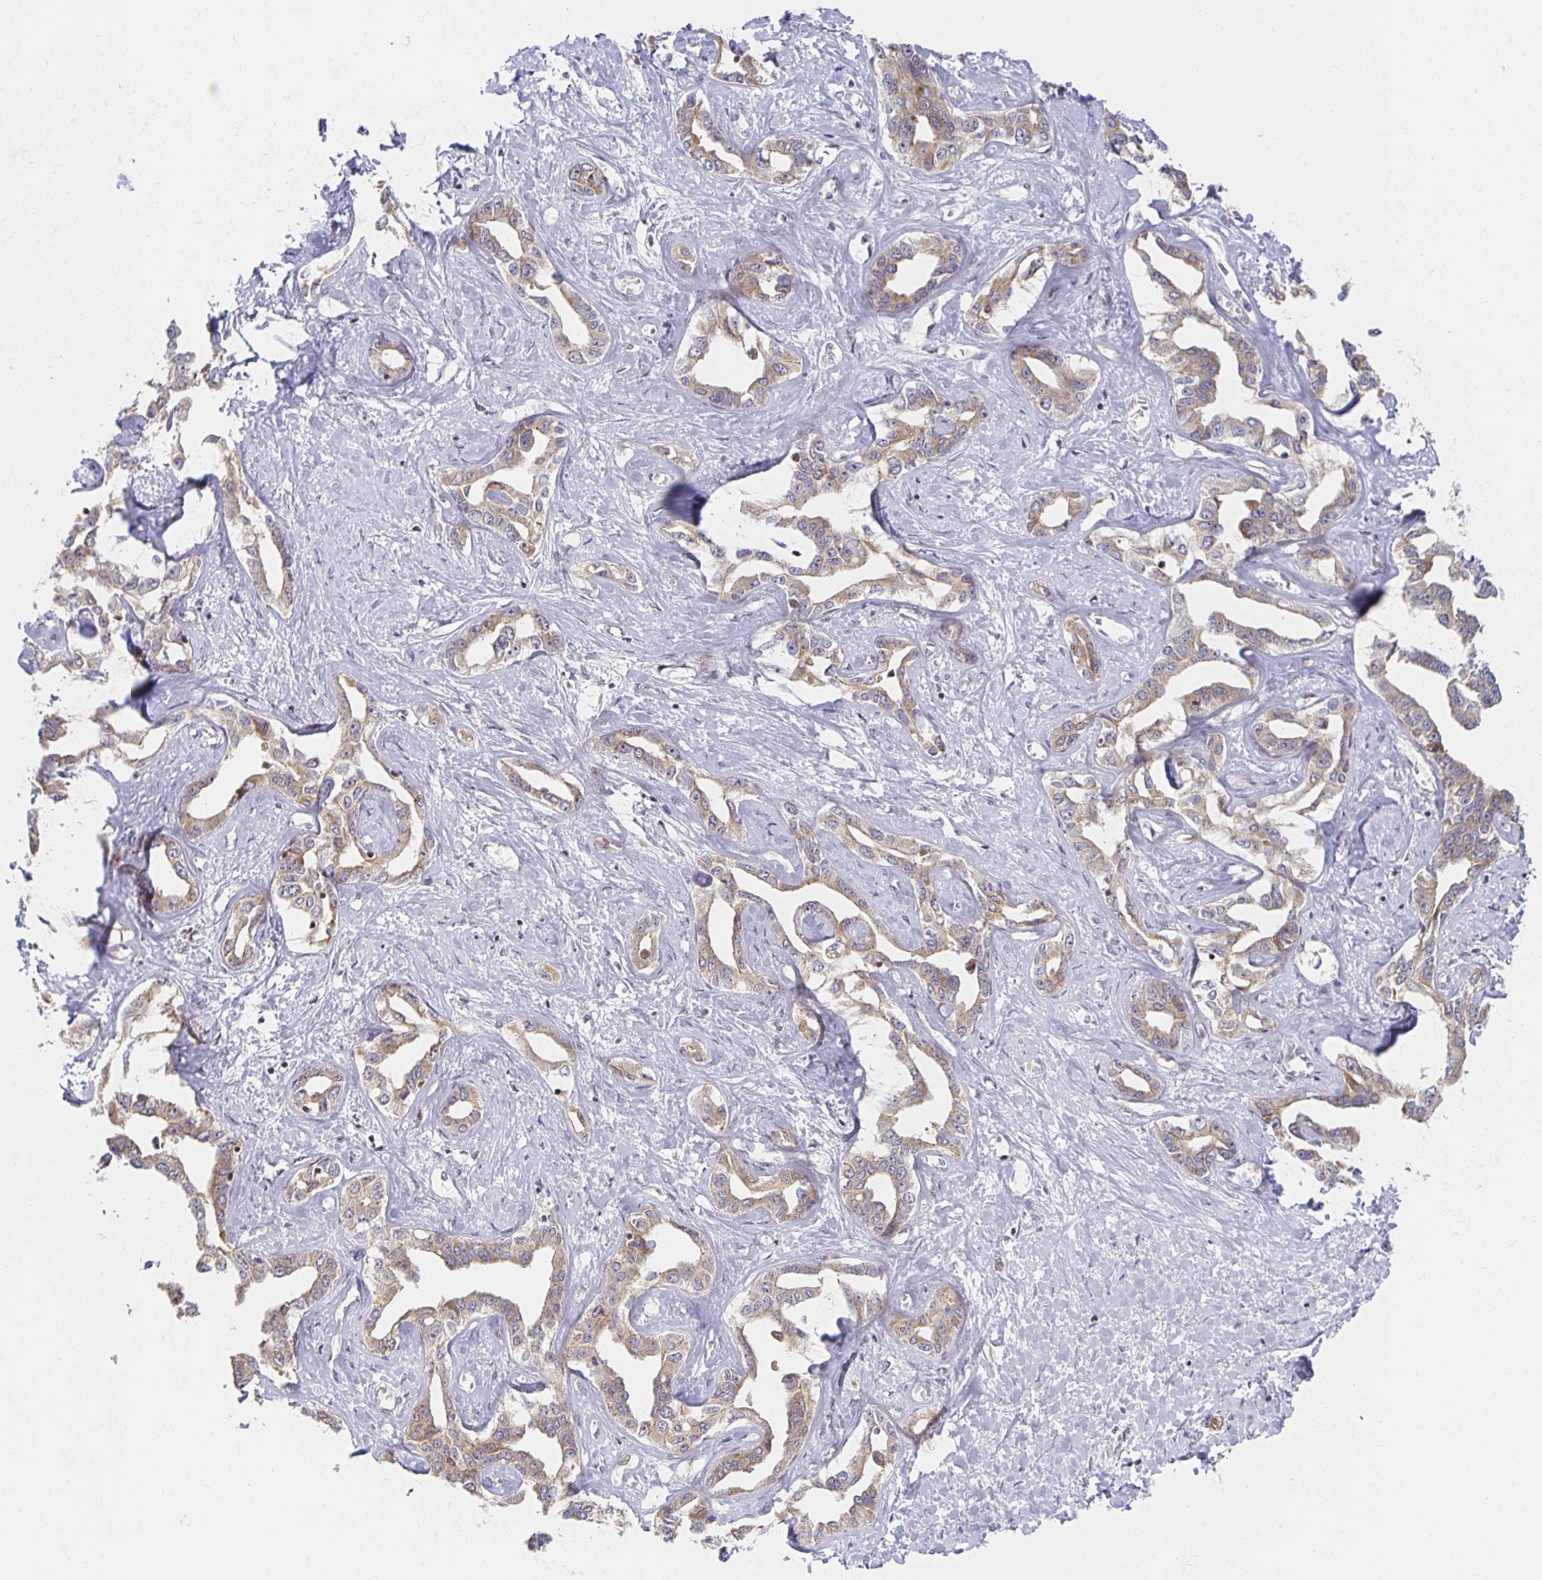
{"staining": {"intensity": "moderate", "quantity": ">75%", "location": "cytoplasmic/membranous"}, "tissue": "liver cancer", "cell_type": "Tumor cells", "image_type": "cancer", "snomed": [{"axis": "morphology", "description": "Cholangiocarcinoma"}, {"axis": "topography", "description": "Liver"}], "caption": "Protein analysis of liver cholangiocarcinoma tissue exhibits moderate cytoplasmic/membranous positivity in about >75% of tumor cells.", "gene": "HCFC1R1", "patient": {"sex": "male", "age": 59}}